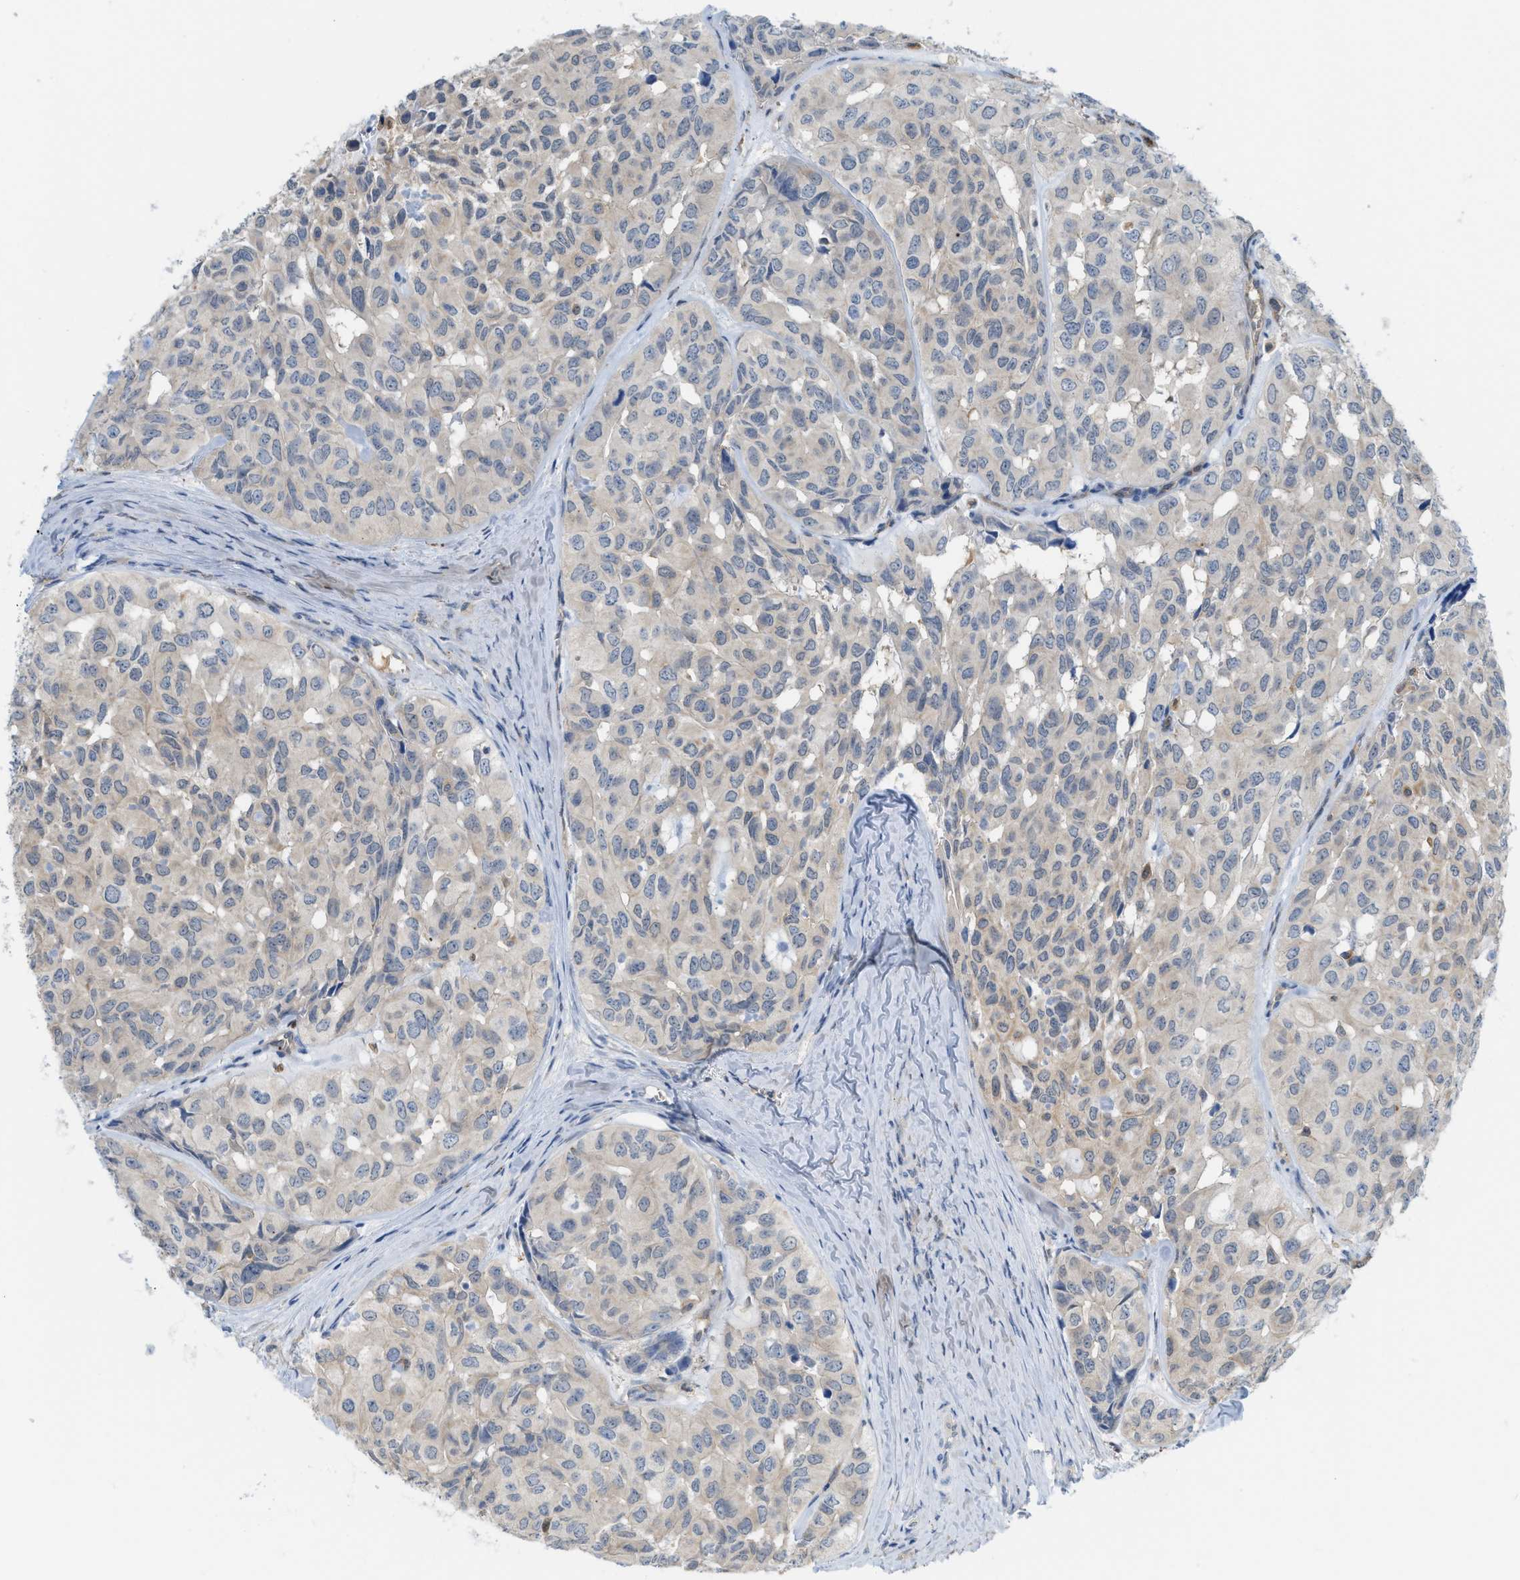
{"staining": {"intensity": "weak", "quantity": ">75%", "location": "cytoplasmic/membranous"}, "tissue": "head and neck cancer", "cell_type": "Tumor cells", "image_type": "cancer", "snomed": [{"axis": "morphology", "description": "Adenocarcinoma, NOS"}, {"axis": "topography", "description": "Salivary gland, NOS"}, {"axis": "topography", "description": "Head-Neck"}], "caption": "Adenocarcinoma (head and neck) stained with immunohistochemistry (IHC) reveals weak cytoplasmic/membranous staining in about >75% of tumor cells.", "gene": "CSTB", "patient": {"sex": "female", "age": 76}}